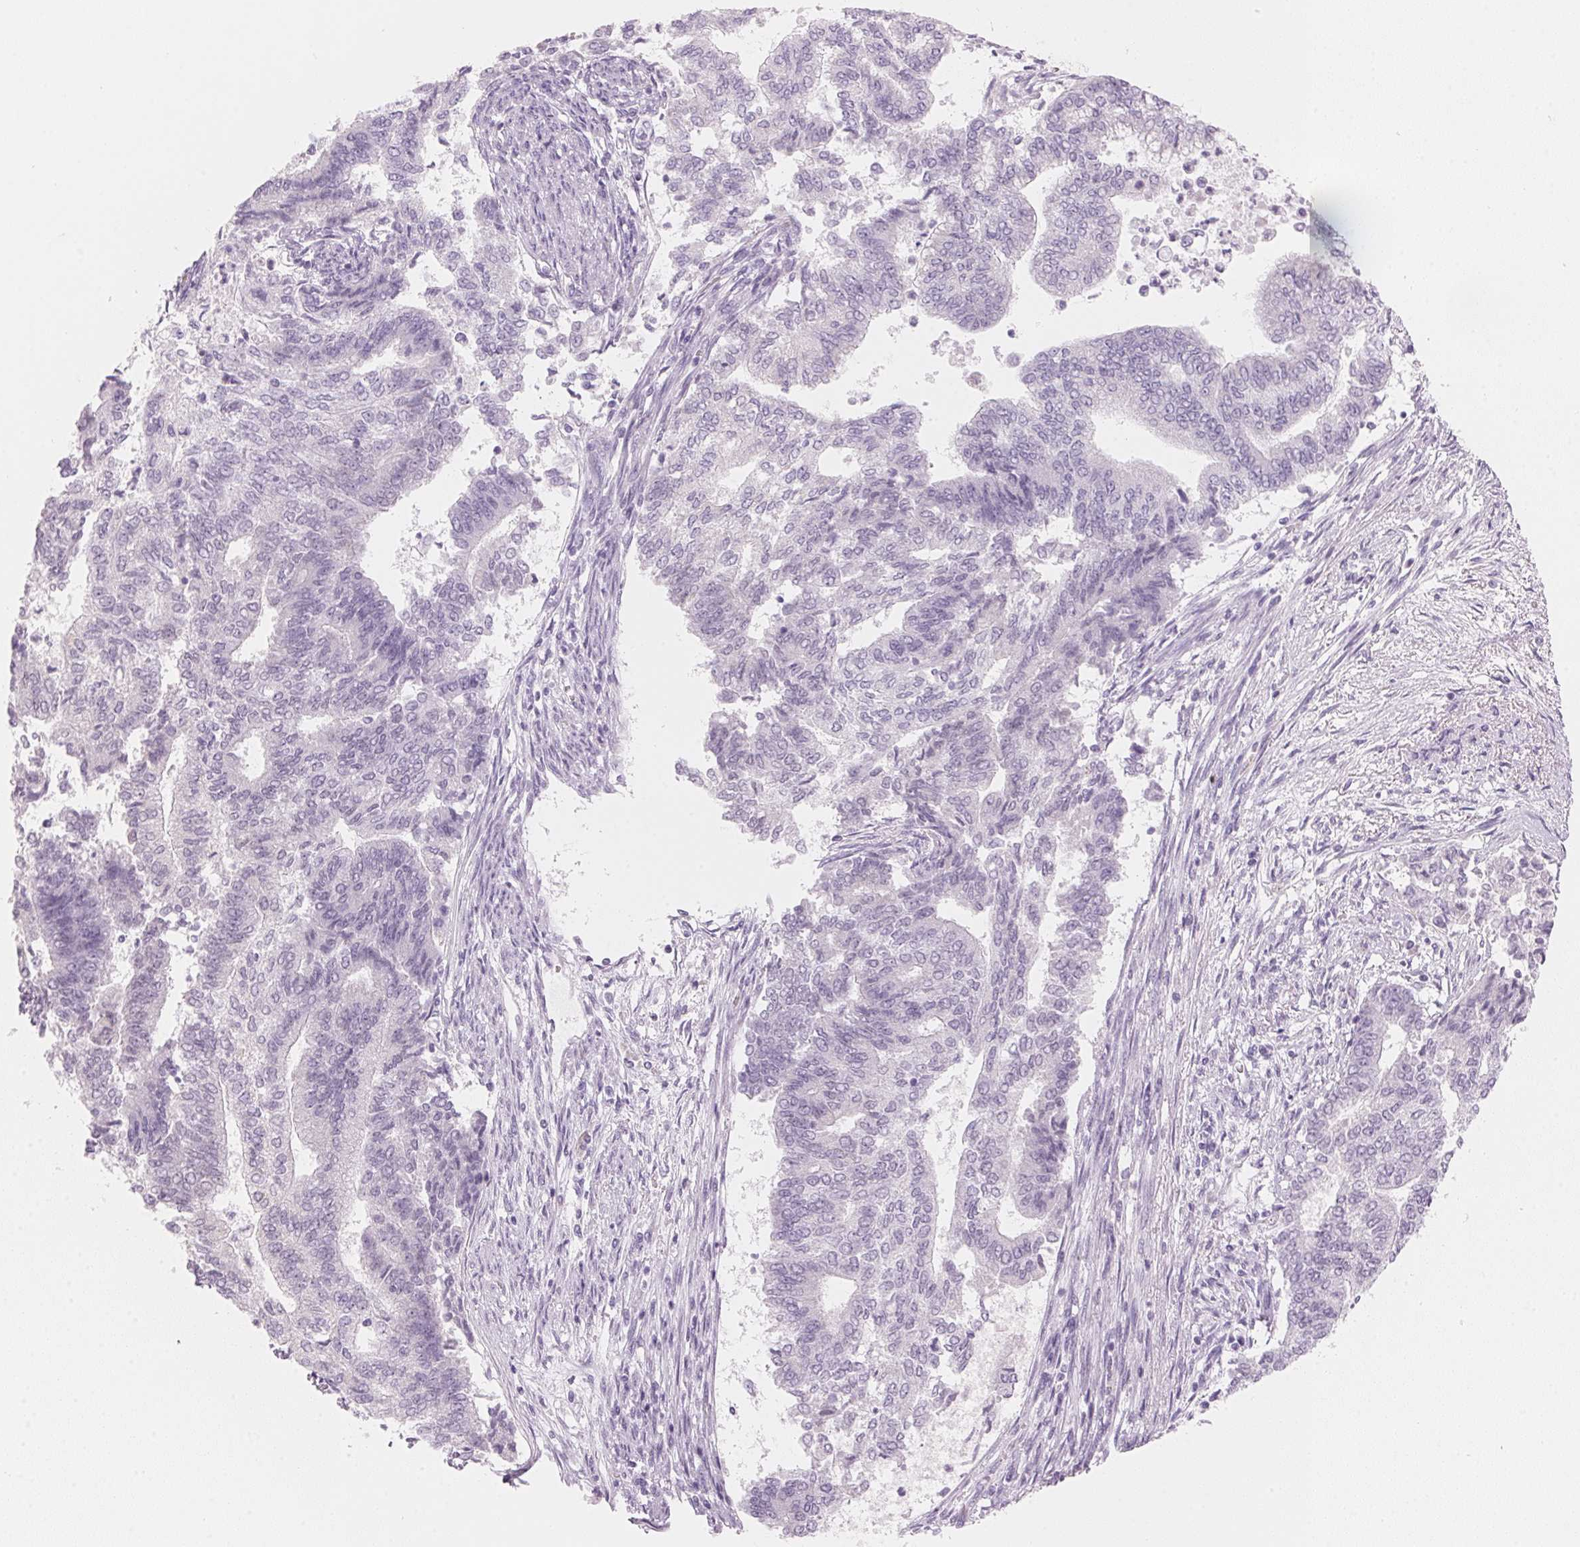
{"staining": {"intensity": "negative", "quantity": "none", "location": "none"}, "tissue": "endometrial cancer", "cell_type": "Tumor cells", "image_type": "cancer", "snomed": [{"axis": "morphology", "description": "Adenocarcinoma, NOS"}, {"axis": "topography", "description": "Endometrium"}], "caption": "This is an immunohistochemistry (IHC) photomicrograph of endometrial adenocarcinoma. There is no positivity in tumor cells.", "gene": "HOXB13", "patient": {"sex": "female", "age": 65}}